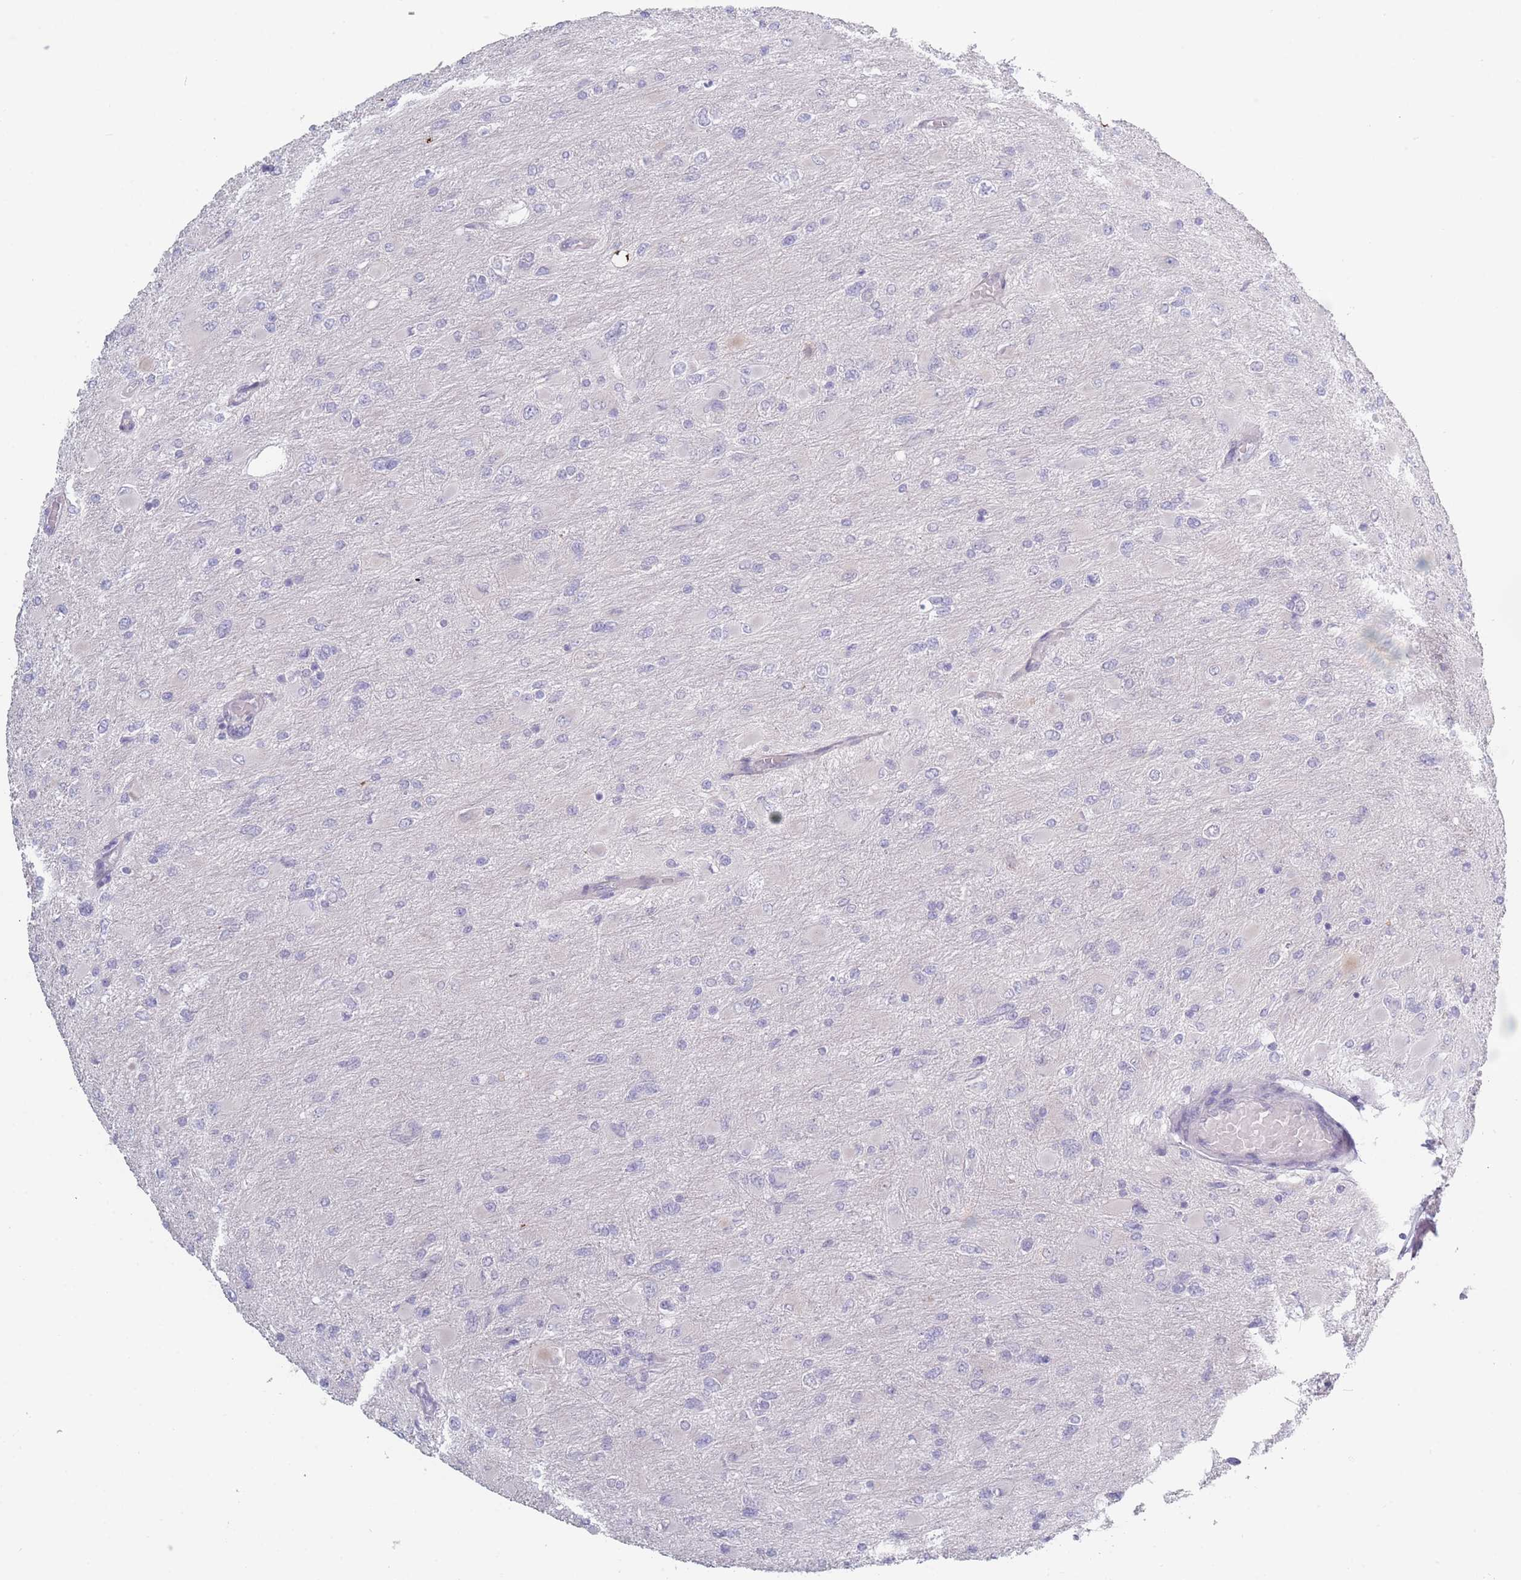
{"staining": {"intensity": "negative", "quantity": "none", "location": "none"}, "tissue": "glioma", "cell_type": "Tumor cells", "image_type": "cancer", "snomed": [{"axis": "morphology", "description": "Glioma, malignant, High grade"}, {"axis": "topography", "description": "Cerebral cortex"}], "caption": "Immunohistochemistry (IHC) micrograph of neoplastic tissue: glioma stained with DAB exhibits no significant protein expression in tumor cells.", "gene": "ROS1", "patient": {"sex": "female", "age": 36}}